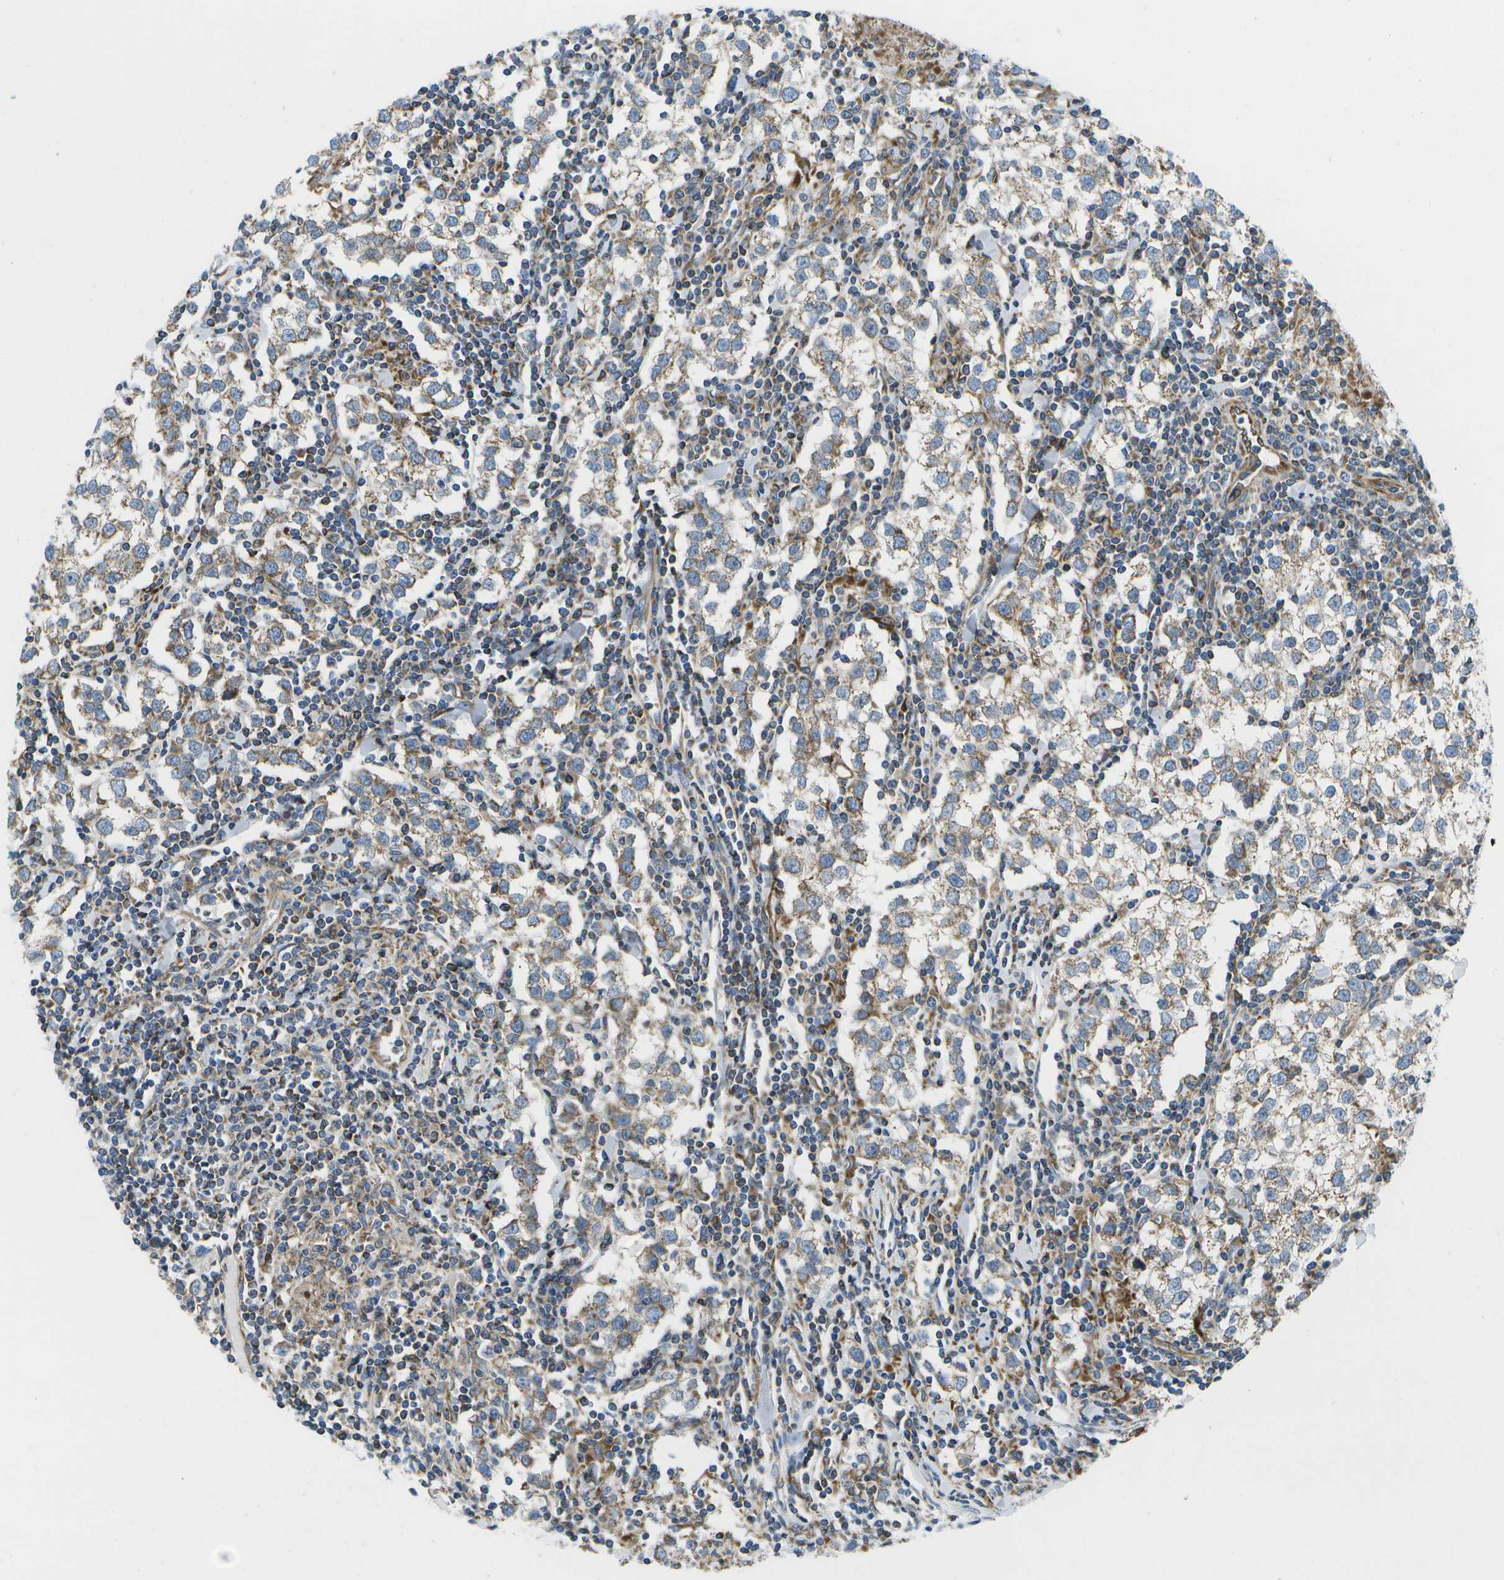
{"staining": {"intensity": "moderate", "quantity": ">75%", "location": "cytoplasmic/membranous"}, "tissue": "testis cancer", "cell_type": "Tumor cells", "image_type": "cancer", "snomed": [{"axis": "morphology", "description": "Seminoma, NOS"}, {"axis": "morphology", "description": "Carcinoma, Embryonal, NOS"}, {"axis": "topography", "description": "Testis"}], "caption": "A high-resolution histopathology image shows immunohistochemistry staining of testis embryonal carcinoma, which demonstrates moderate cytoplasmic/membranous positivity in approximately >75% of tumor cells.", "gene": "GDF5", "patient": {"sex": "male", "age": 36}}